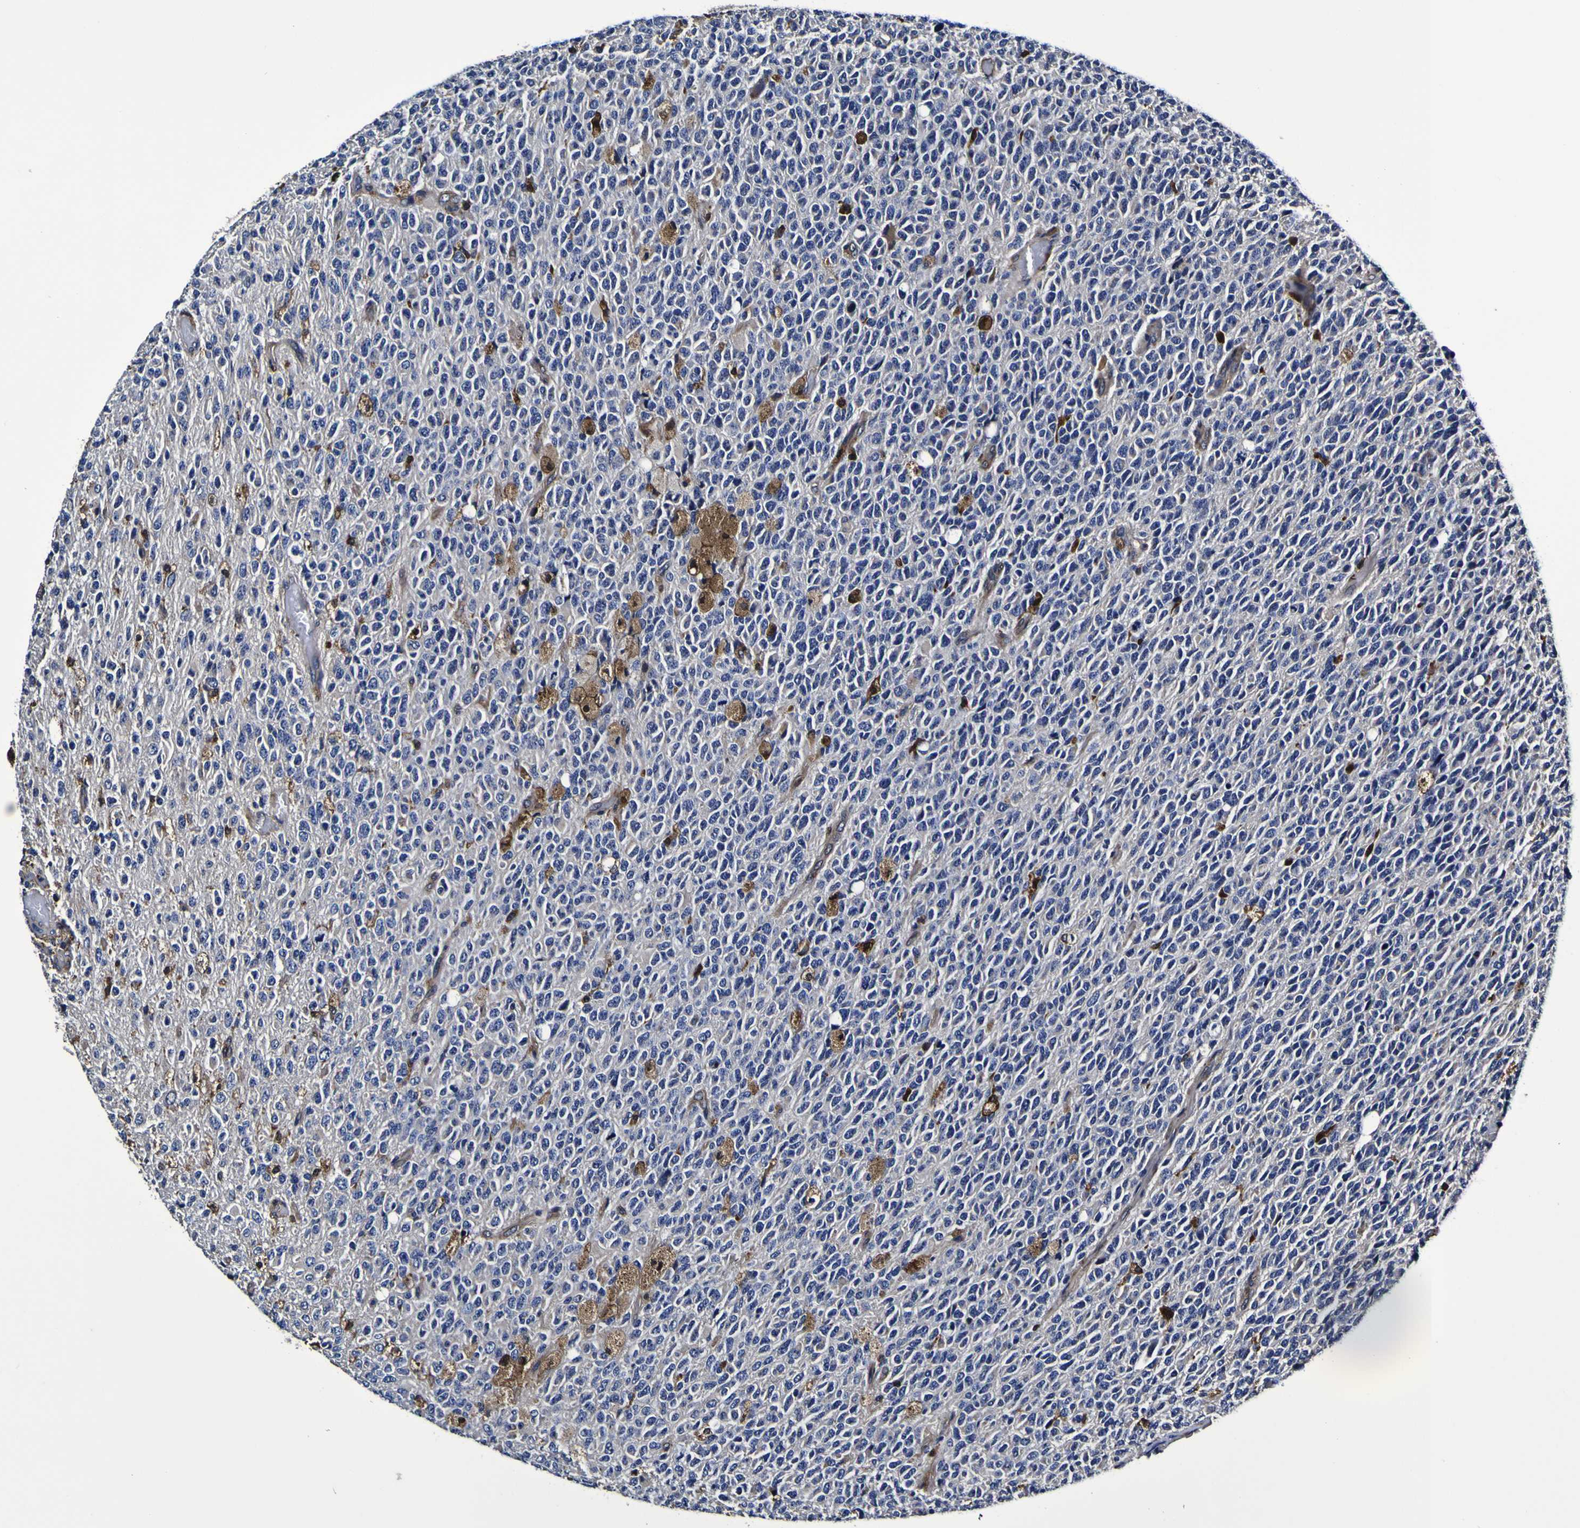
{"staining": {"intensity": "negative", "quantity": "none", "location": "none"}, "tissue": "glioma", "cell_type": "Tumor cells", "image_type": "cancer", "snomed": [{"axis": "morphology", "description": "Glioma, malignant, High grade"}, {"axis": "topography", "description": "pancreas cauda"}], "caption": "This is an IHC histopathology image of human glioma. There is no positivity in tumor cells.", "gene": "GPX1", "patient": {"sex": "male", "age": 60}}